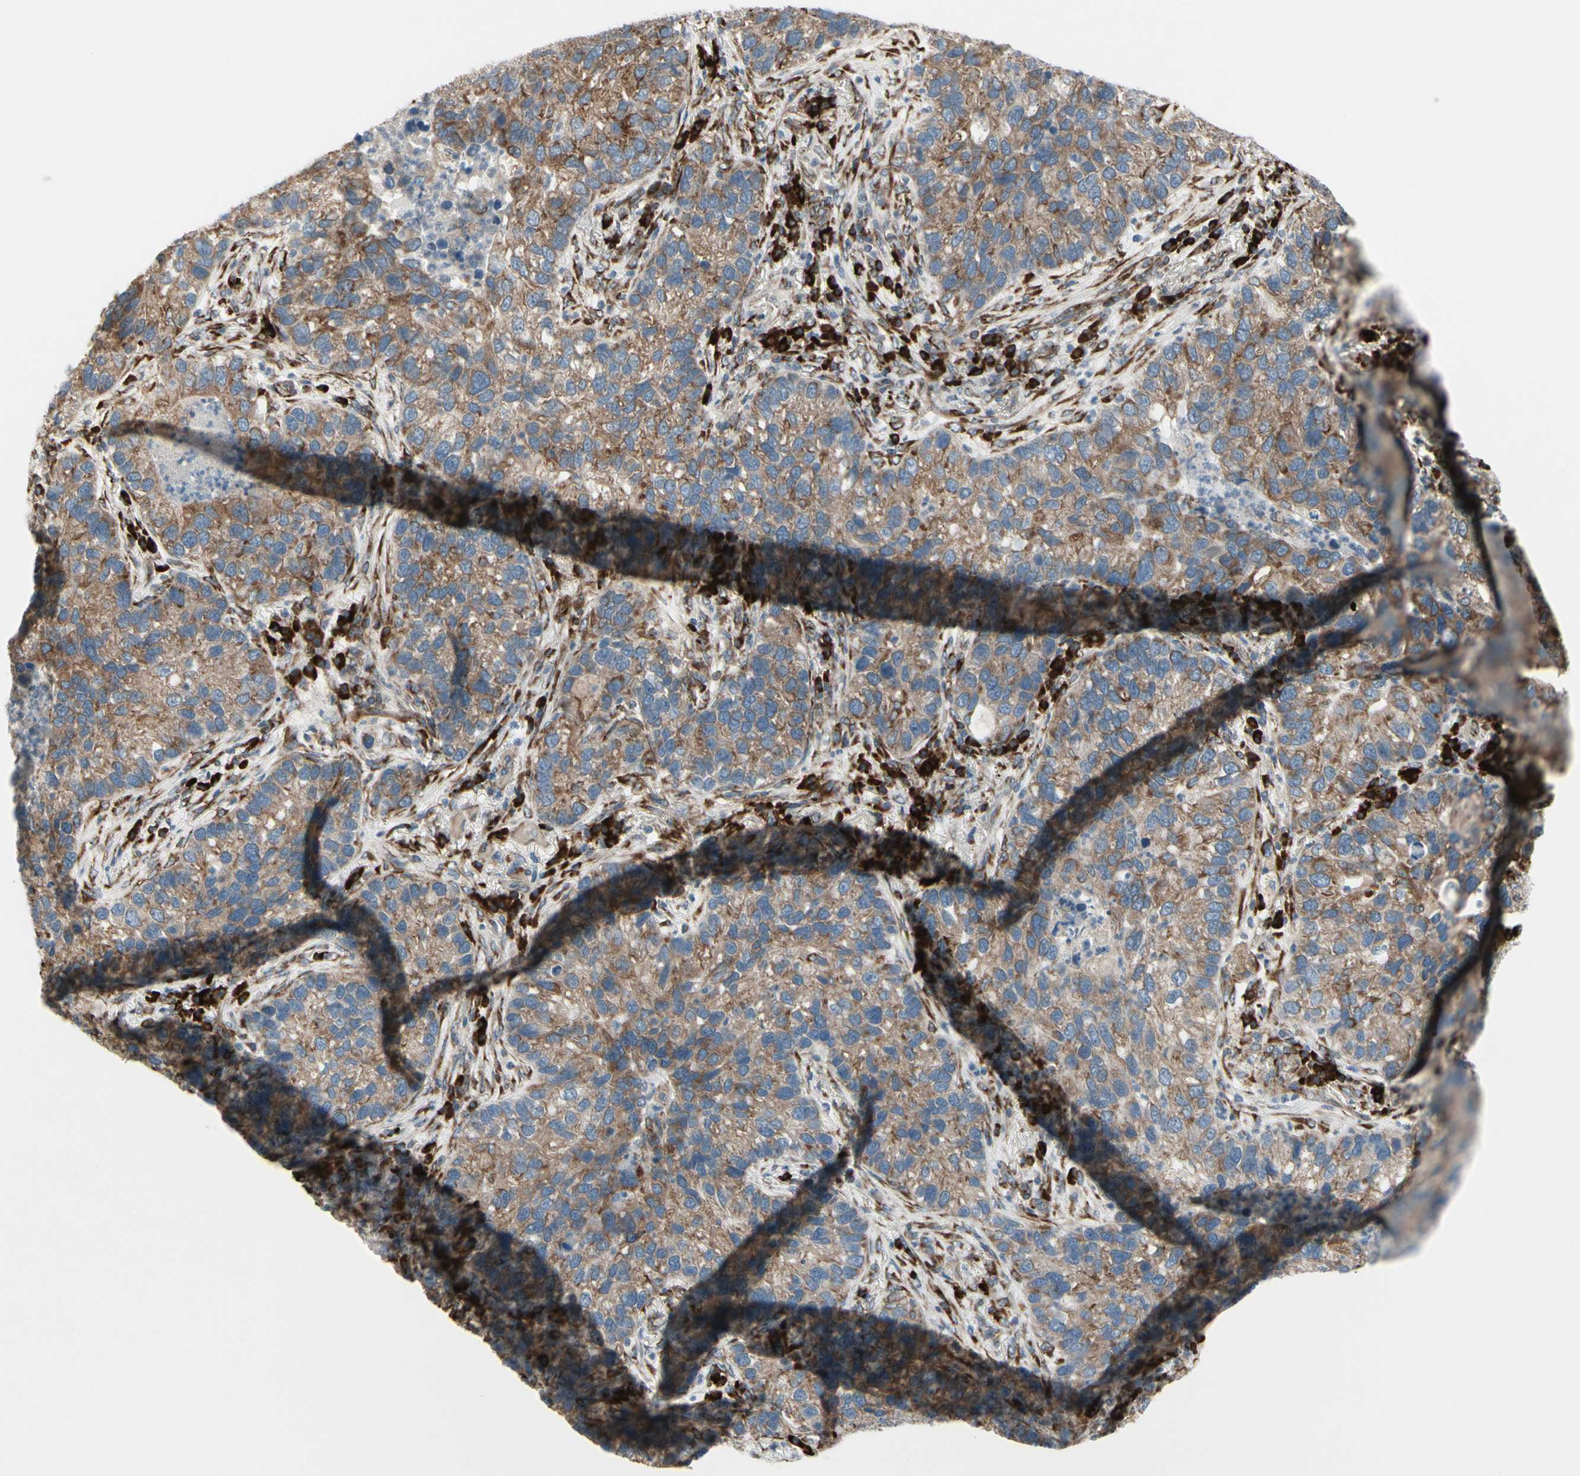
{"staining": {"intensity": "moderate", "quantity": ">75%", "location": "cytoplasmic/membranous"}, "tissue": "lung cancer", "cell_type": "Tumor cells", "image_type": "cancer", "snomed": [{"axis": "morphology", "description": "Normal tissue, NOS"}, {"axis": "morphology", "description": "Adenocarcinoma, NOS"}, {"axis": "topography", "description": "Bronchus"}, {"axis": "topography", "description": "Lung"}], "caption": "The immunohistochemical stain shows moderate cytoplasmic/membranous positivity in tumor cells of lung cancer (adenocarcinoma) tissue.", "gene": "FNDC3A", "patient": {"sex": "male", "age": 54}}